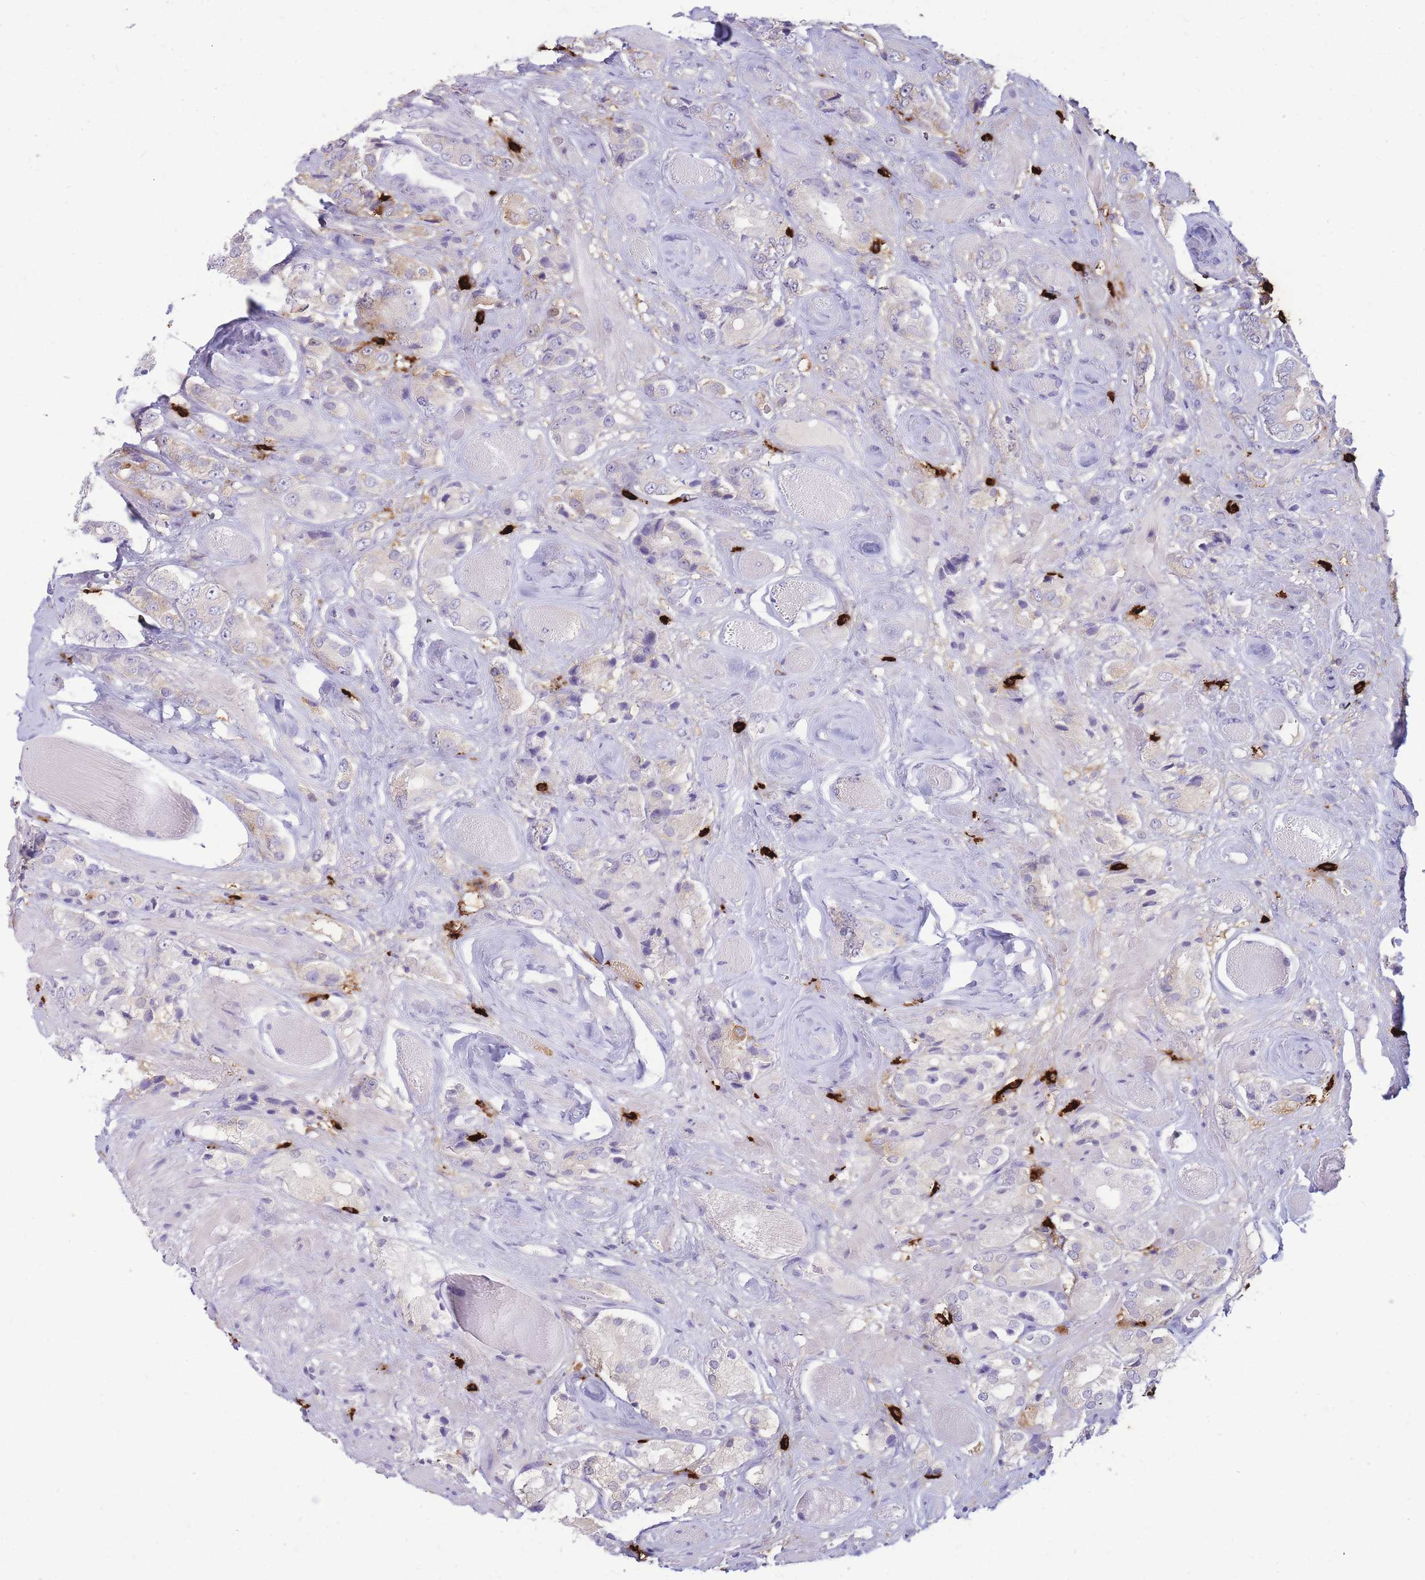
{"staining": {"intensity": "moderate", "quantity": "<25%", "location": "cytoplasmic/membranous"}, "tissue": "prostate cancer", "cell_type": "Tumor cells", "image_type": "cancer", "snomed": [{"axis": "morphology", "description": "Adenocarcinoma, High grade"}, {"axis": "topography", "description": "Prostate and seminal vesicle, NOS"}], "caption": "Immunohistochemical staining of prostate adenocarcinoma (high-grade) displays moderate cytoplasmic/membranous protein staining in approximately <25% of tumor cells.", "gene": "TPSAB1", "patient": {"sex": "male", "age": 64}}